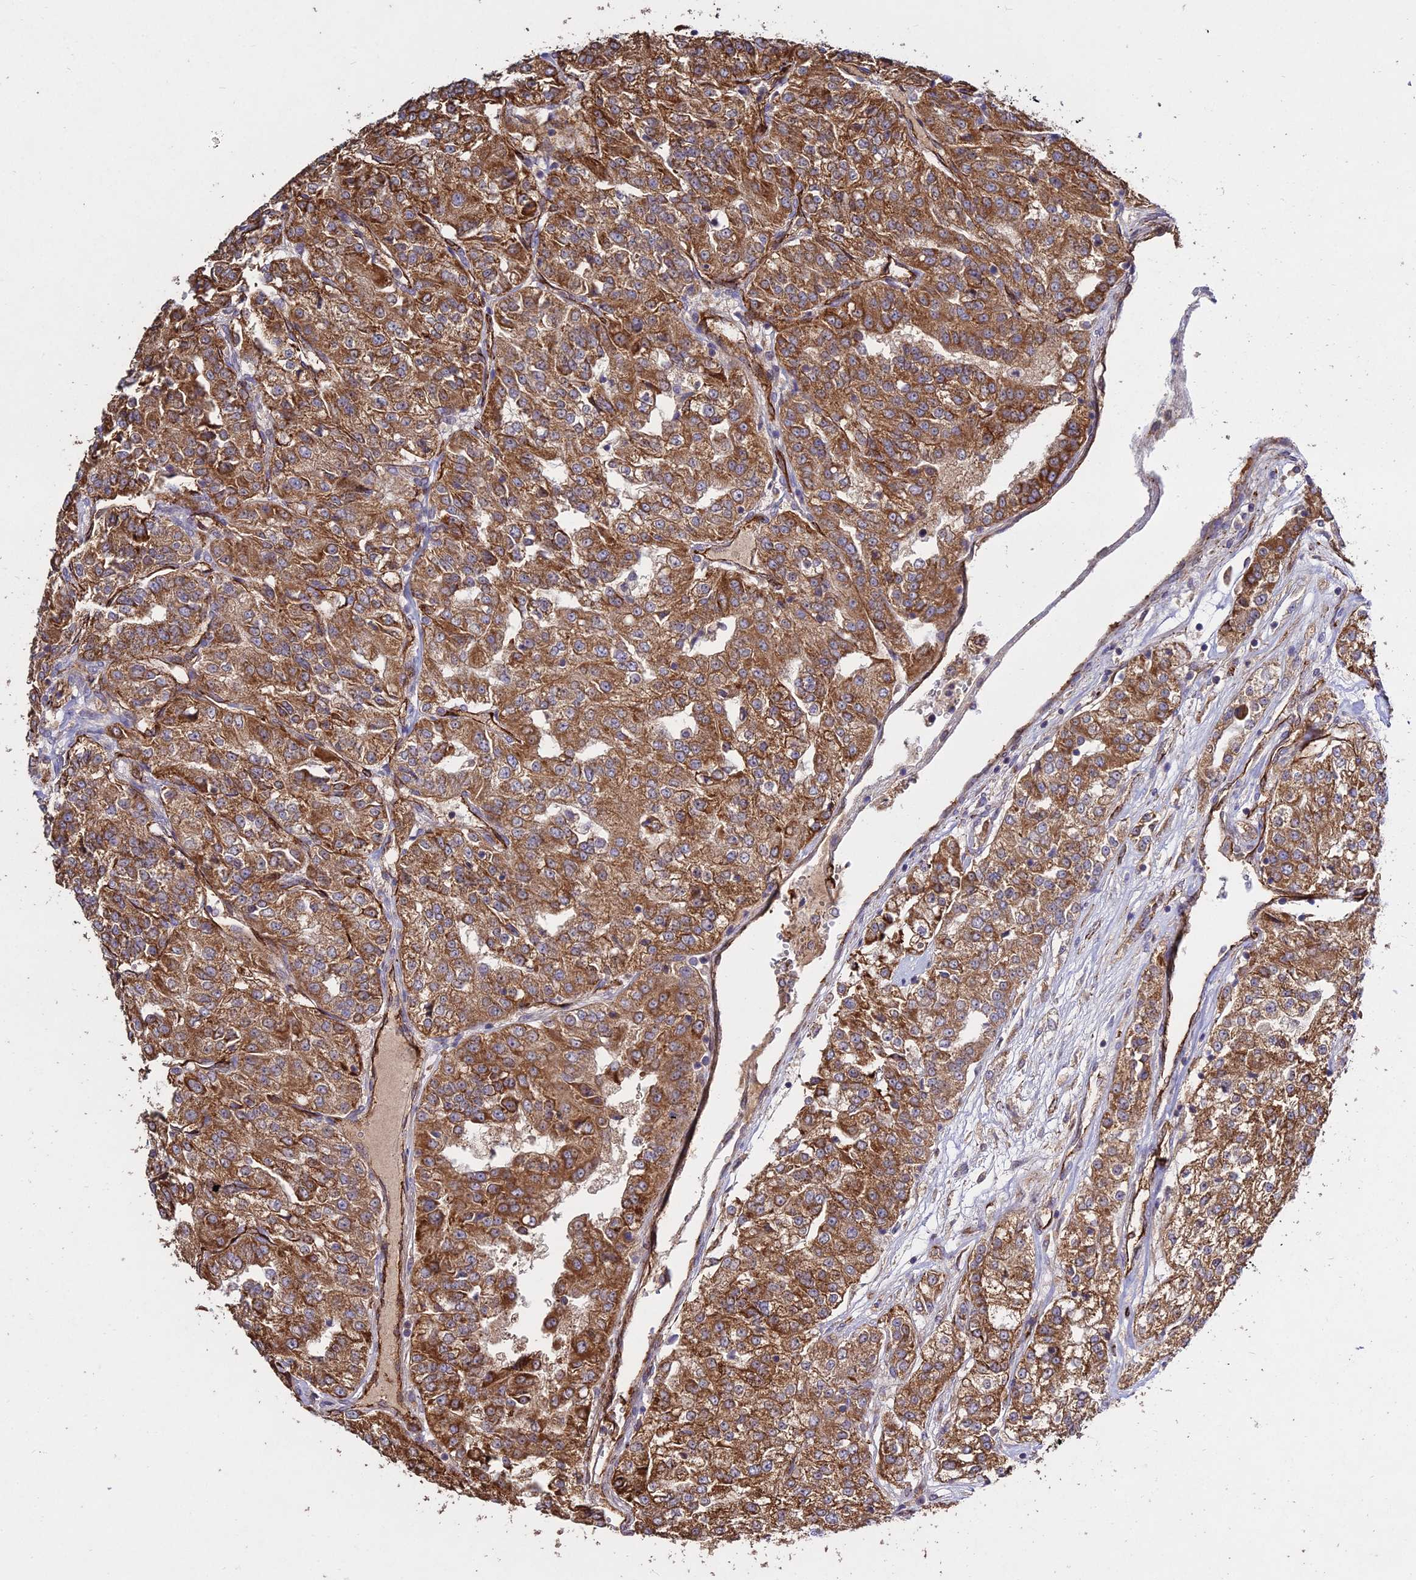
{"staining": {"intensity": "strong", "quantity": ">75%", "location": "cytoplasmic/membranous"}, "tissue": "renal cancer", "cell_type": "Tumor cells", "image_type": "cancer", "snomed": [{"axis": "morphology", "description": "Adenocarcinoma, NOS"}, {"axis": "topography", "description": "Kidney"}], "caption": "Adenocarcinoma (renal) stained for a protein exhibits strong cytoplasmic/membranous positivity in tumor cells.", "gene": "GRTP1", "patient": {"sex": "female", "age": 63}}